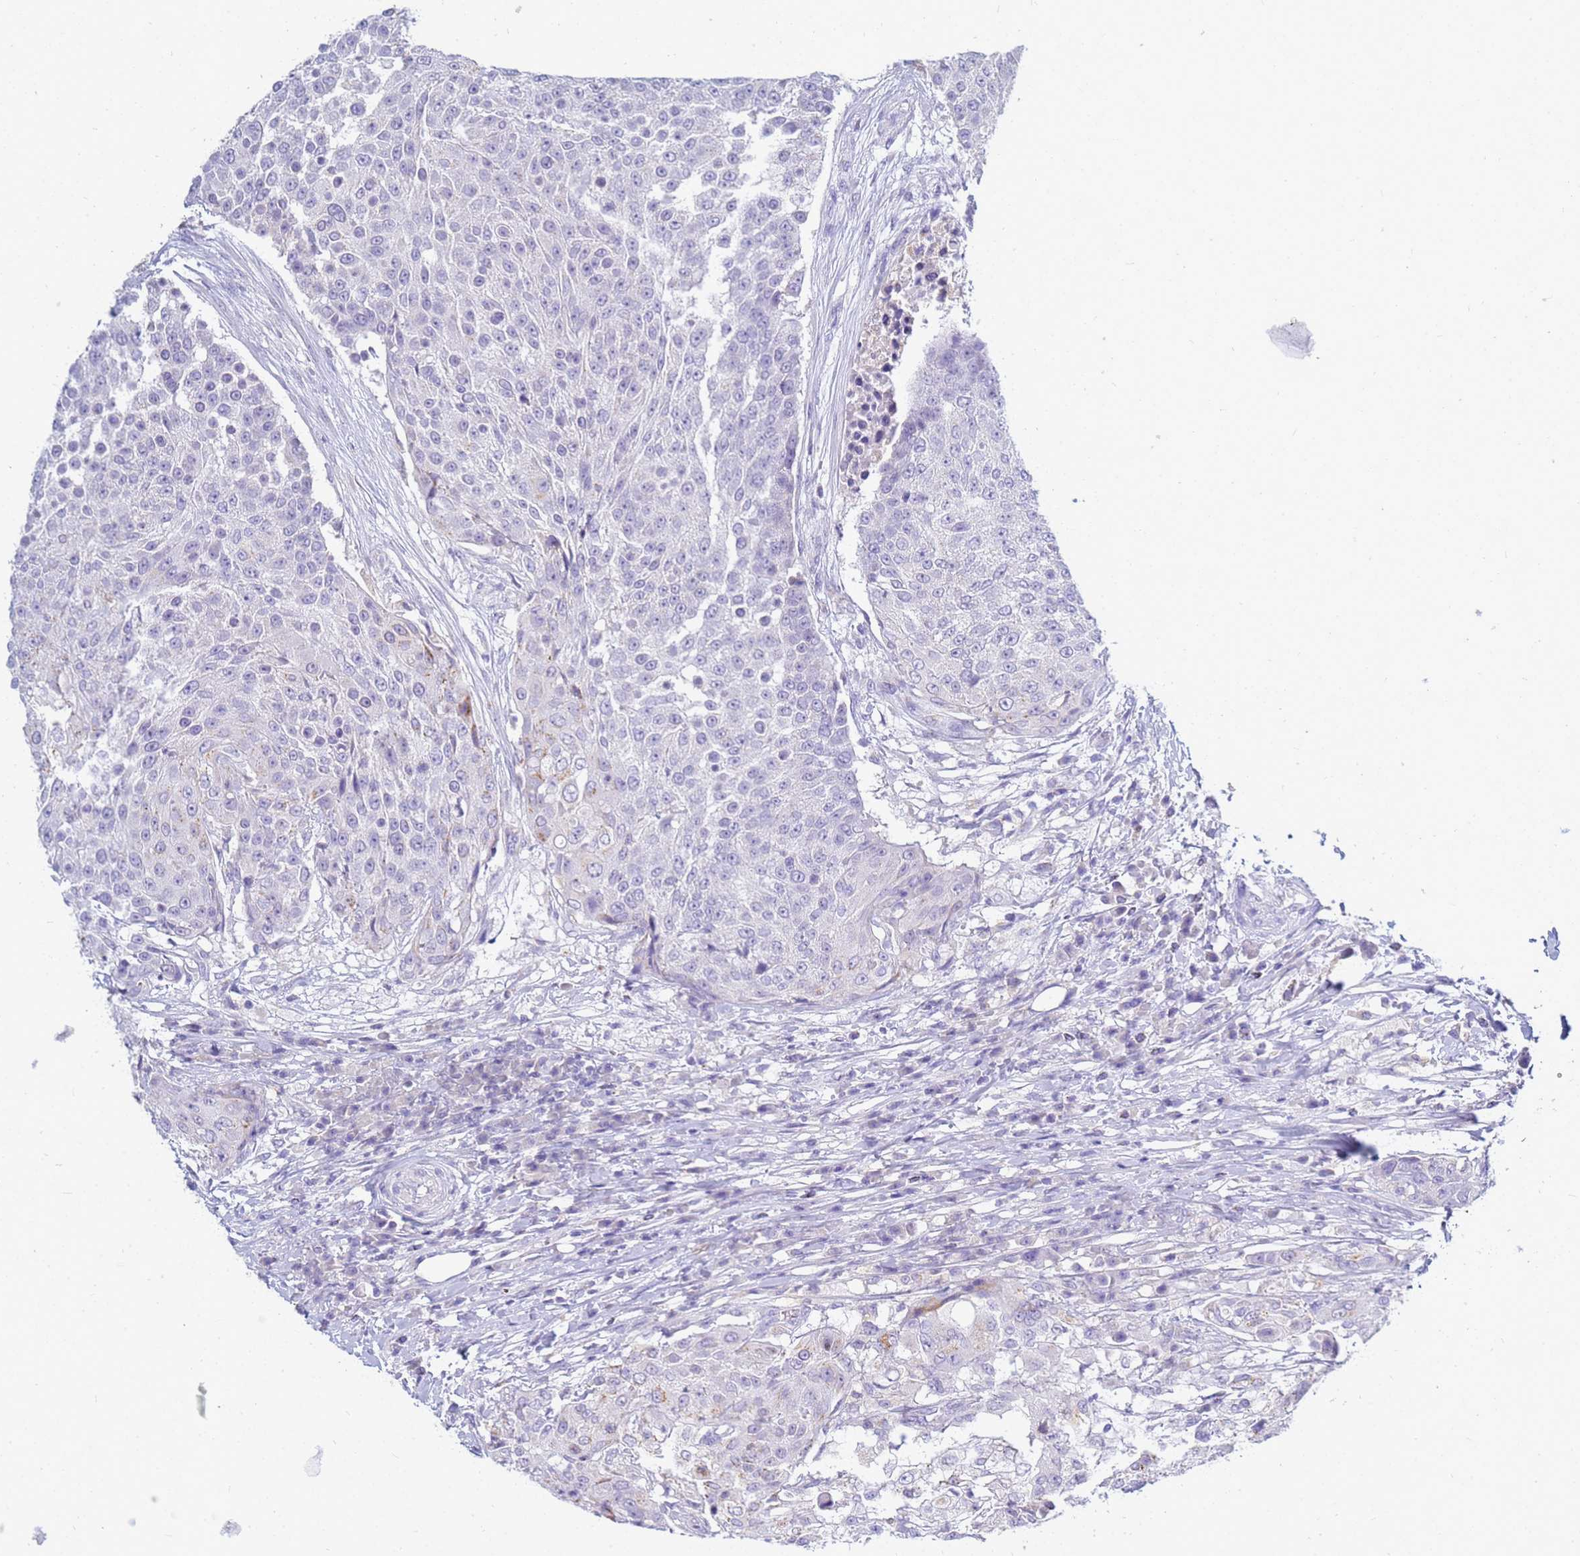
{"staining": {"intensity": "negative", "quantity": "none", "location": "none"}, "tissue": "urothelial cancer", "cell_type": "Tumor cells", "image_type": "cancer", "snomed": [{"axis": "morphology", "description": "Urothelial carcinoma, High grade"}, {"axis": "topography", "description": "Urinary bladder"}], "caption": "IHC micrograph of human urothelial carcinoma (high-grade) stained for a protein (brown), which reveals no positivity in tumor cells.", "gene": "B3GNT8", "patient": {"sex": "female", "age": 63}}